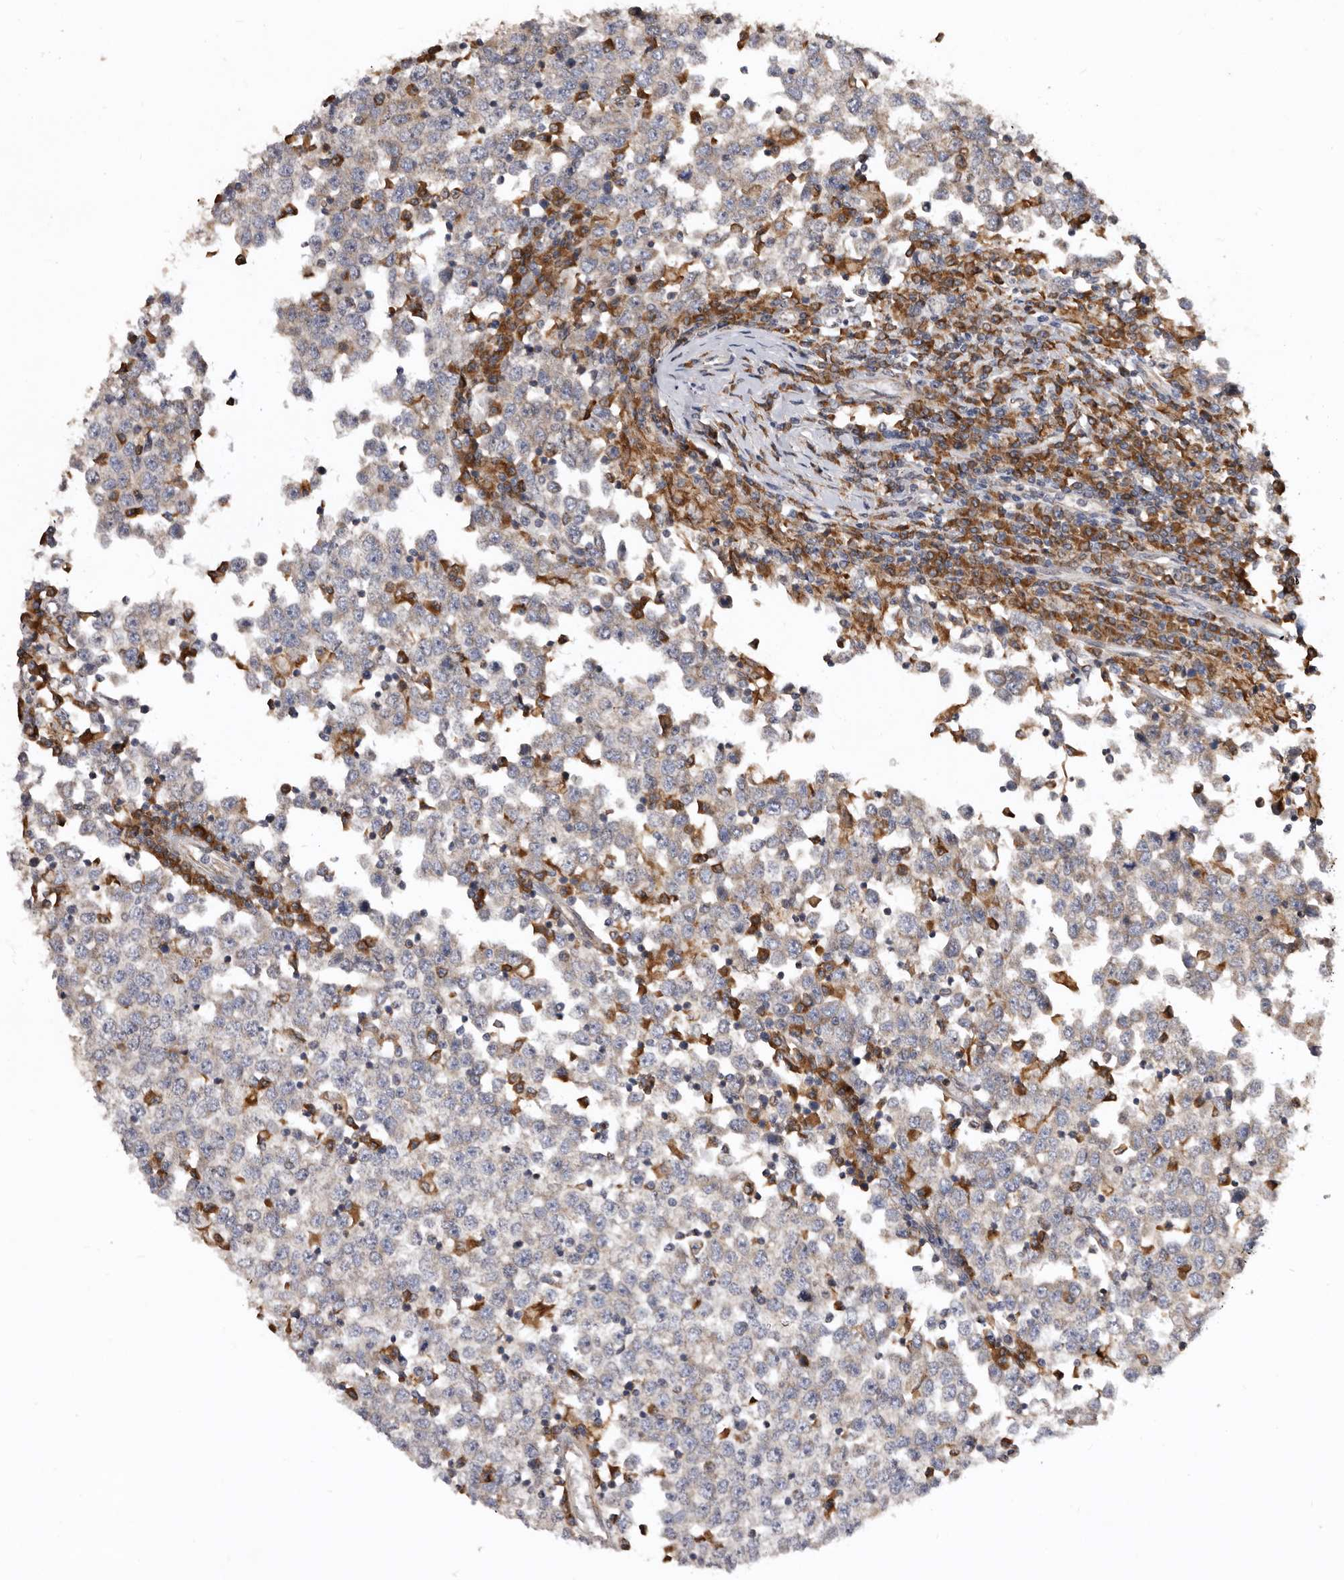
{"staining": {"intensity": "negative", "quantity": "none", "location": "none"}, "tissue": "testis cancer", "cell_type": "Tumor cells", "image_type": "cancer", "snomed": [{"axis": "morphology", "description": "Seminoma, NOS"}, {"axis": "topography", "description": "Testis"}], "caption": "Immunohistochemistry histopathology image of human testis seminoma stained for a protein (brown), which reveals no expression in tumor cells.", "gene": "INKA2", "patient": {"sex": "male", "age": 65}}